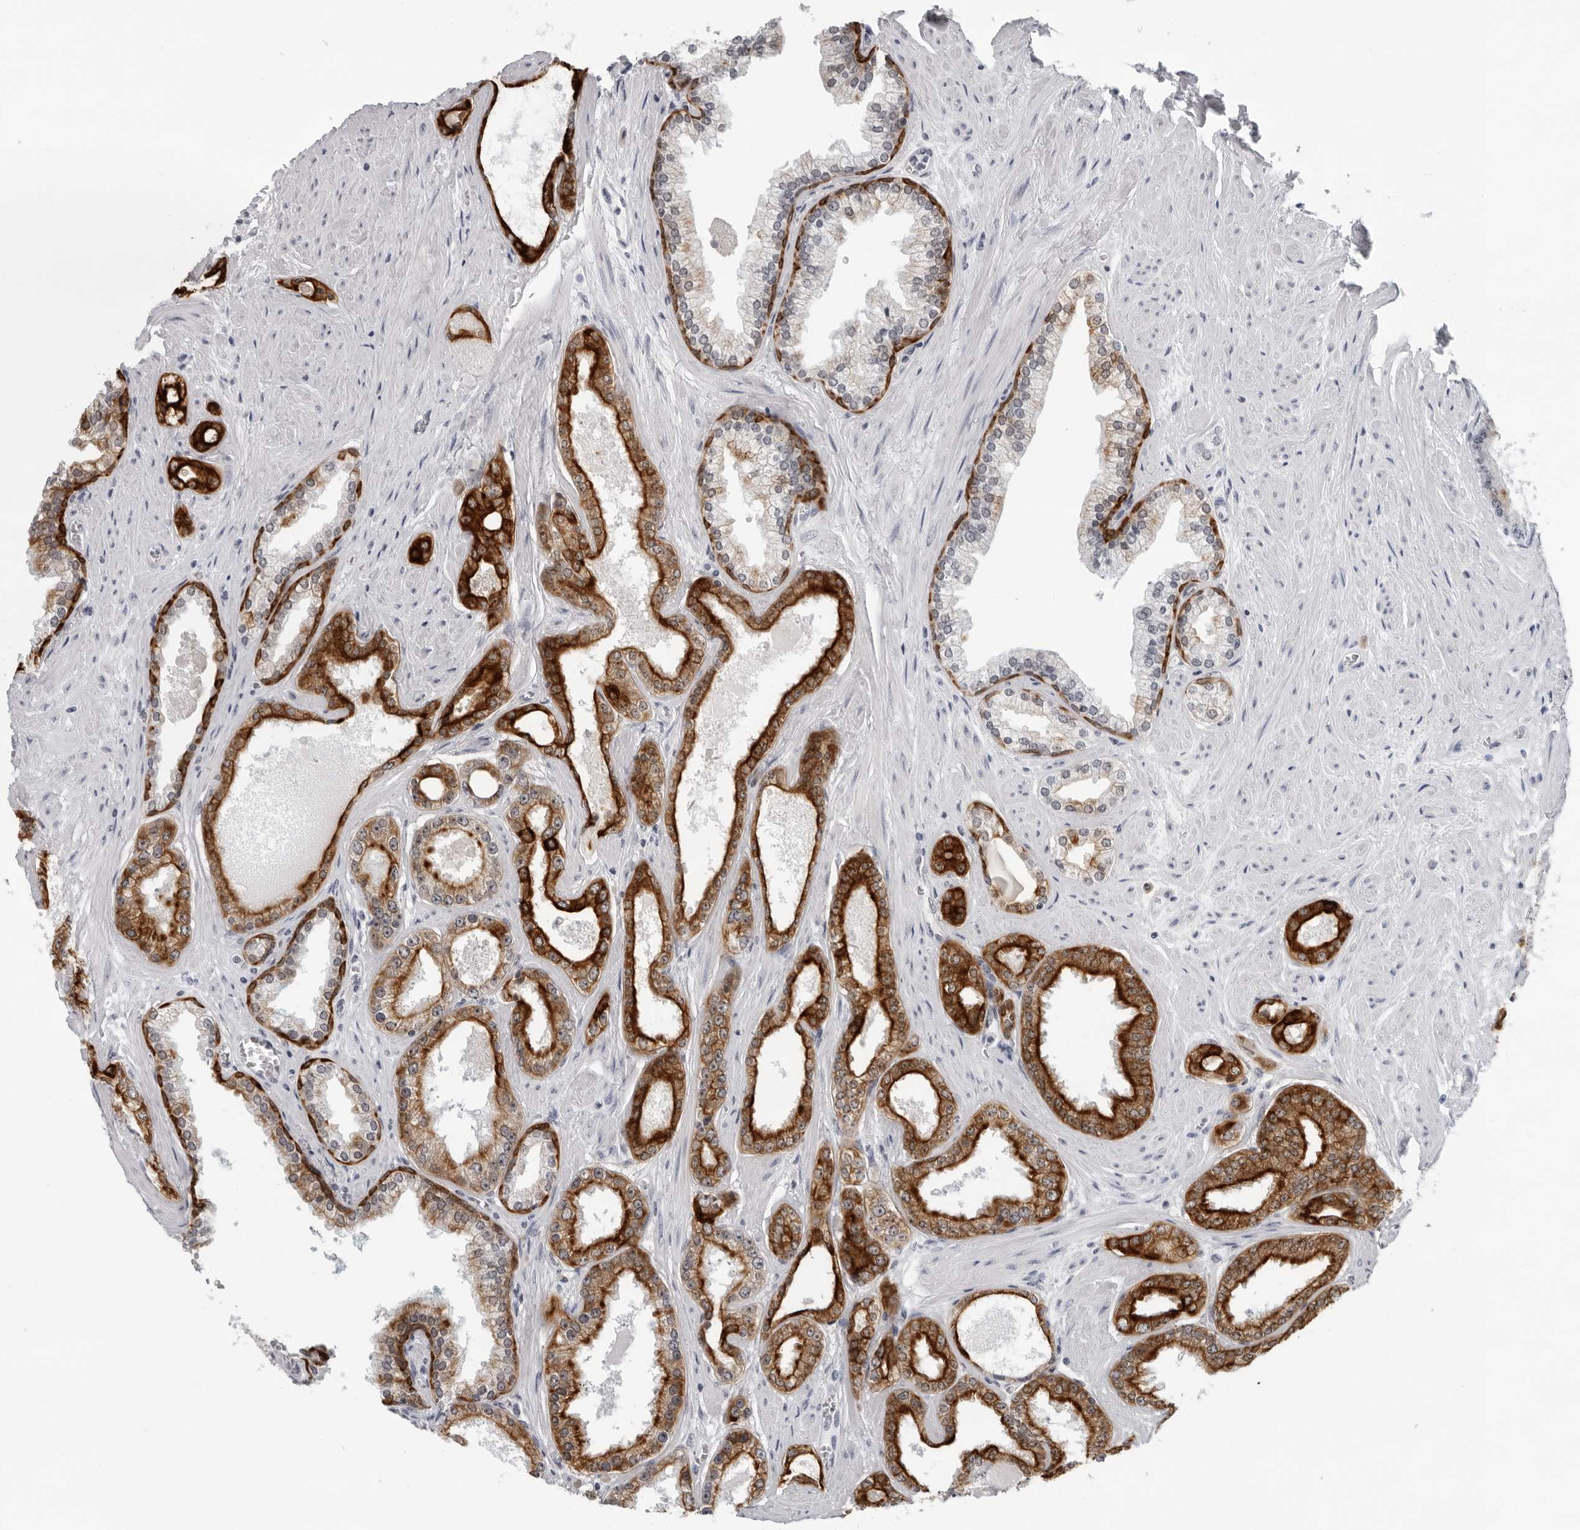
{"staining": {"intensity": "strong", "quantity": ">75%", "location": "cytoplasmic/membranous"}, "tissue": "prostate cancer", "cell_type": "Tumor cells", "image_type": "cancer", "snomed": [{"axis": "morphology", "description": "Adenocarcinoma, Low grade"}, {"axis": "topography", "description": "Prostate"}], "caption": "Immunohistochemistry of human prostate adenocarcinoma (low-grade) shows high levels of strong cytoplasmic/membranous positivity in about >75% of tumor cells.", "gene": "CCDC28B", "patient": {"sex": "male", "age": 62}}